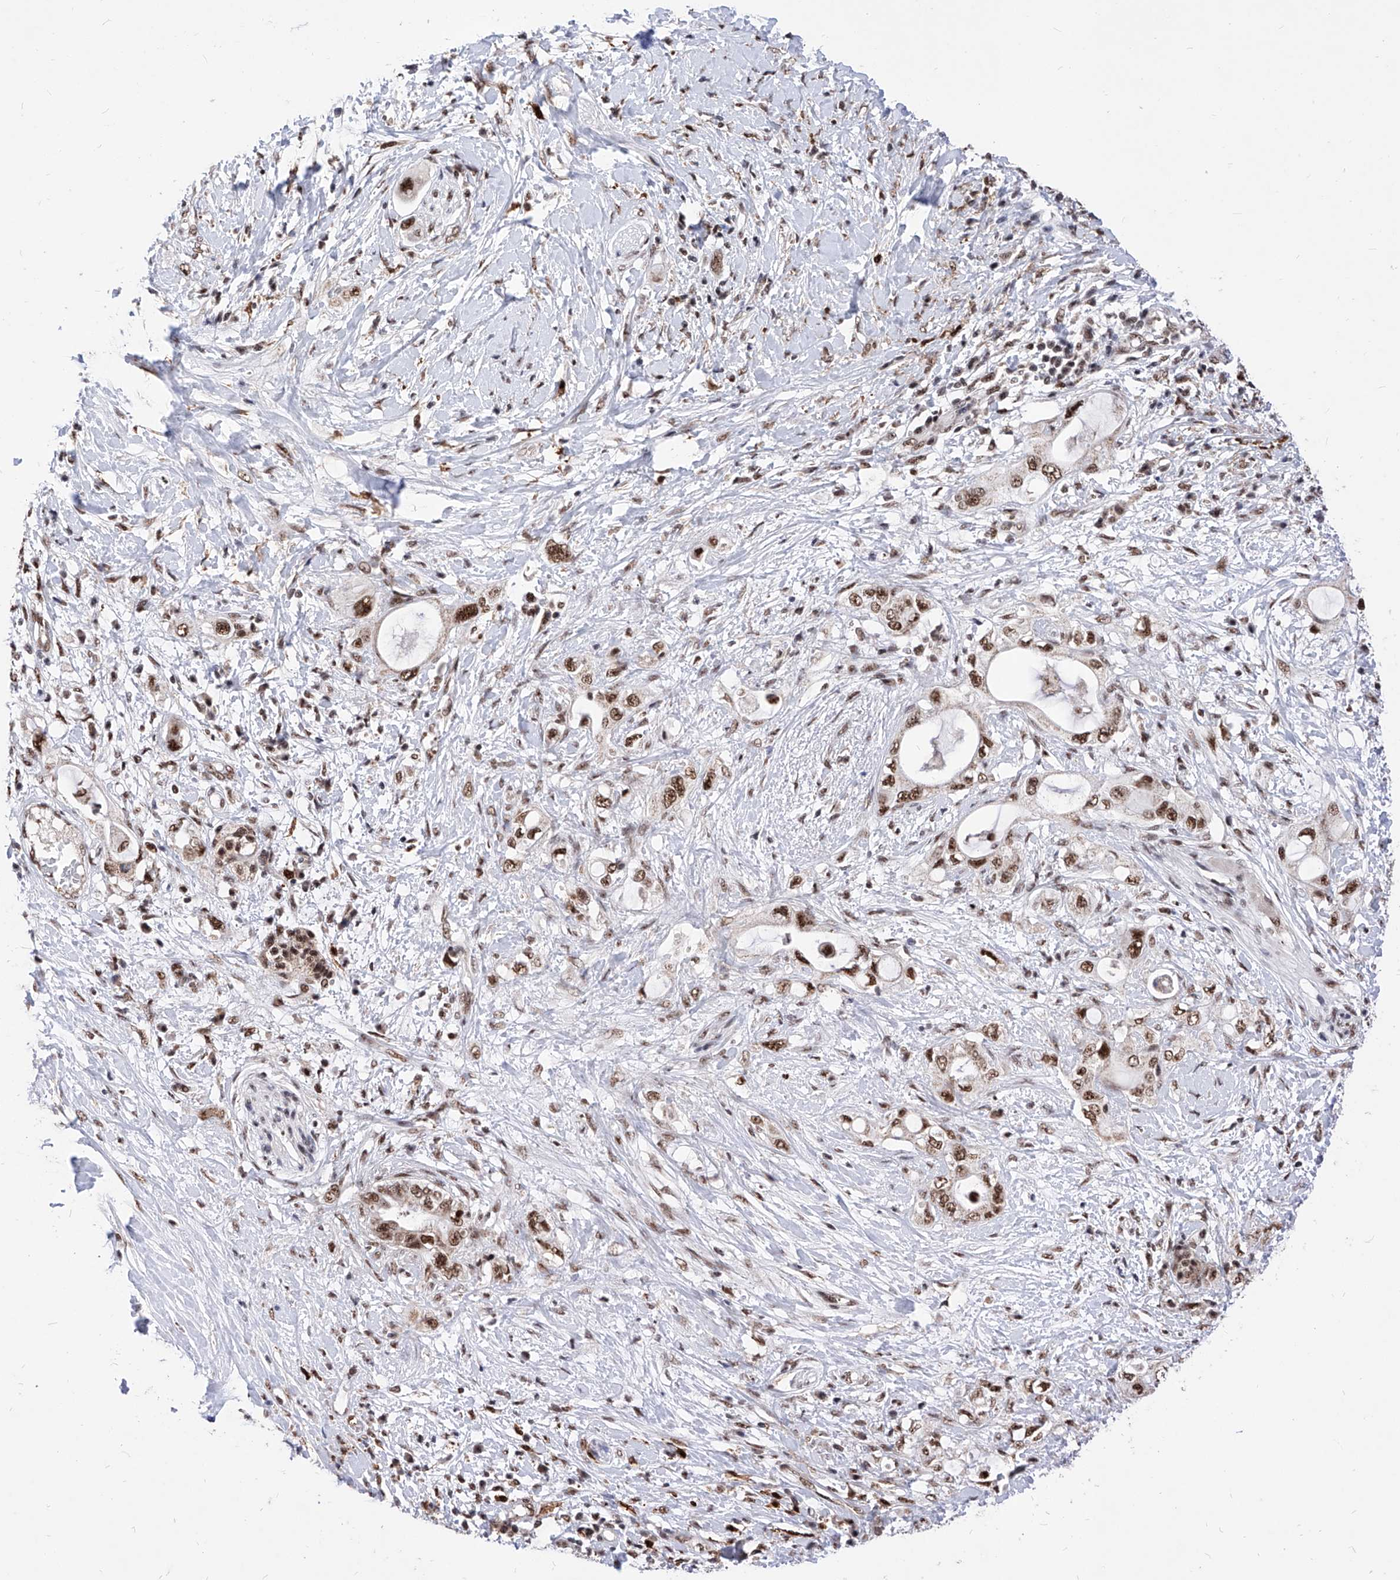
{"staining": {"intensity": "moderate", "quantity": ">75%", "location": "nuclear"}, "tissue": "pancreatic cancer", "cell_type": "Tumor cells", "image_type": "cancer", "snomed": [{"axis": "morphology", "description": "Adenocarcinoma, NOS"}, {"axis": "topography", "description": "Pancreas"}], "caption": "A micrograph showing moderate nuclear staining in about >75% of tumor cells in adenocarcinoma (pancreatic), as visualized by brown immunohistochemical staining.", "gene": "PHF5A", "patient": {"sex": "female", "age": 56}}